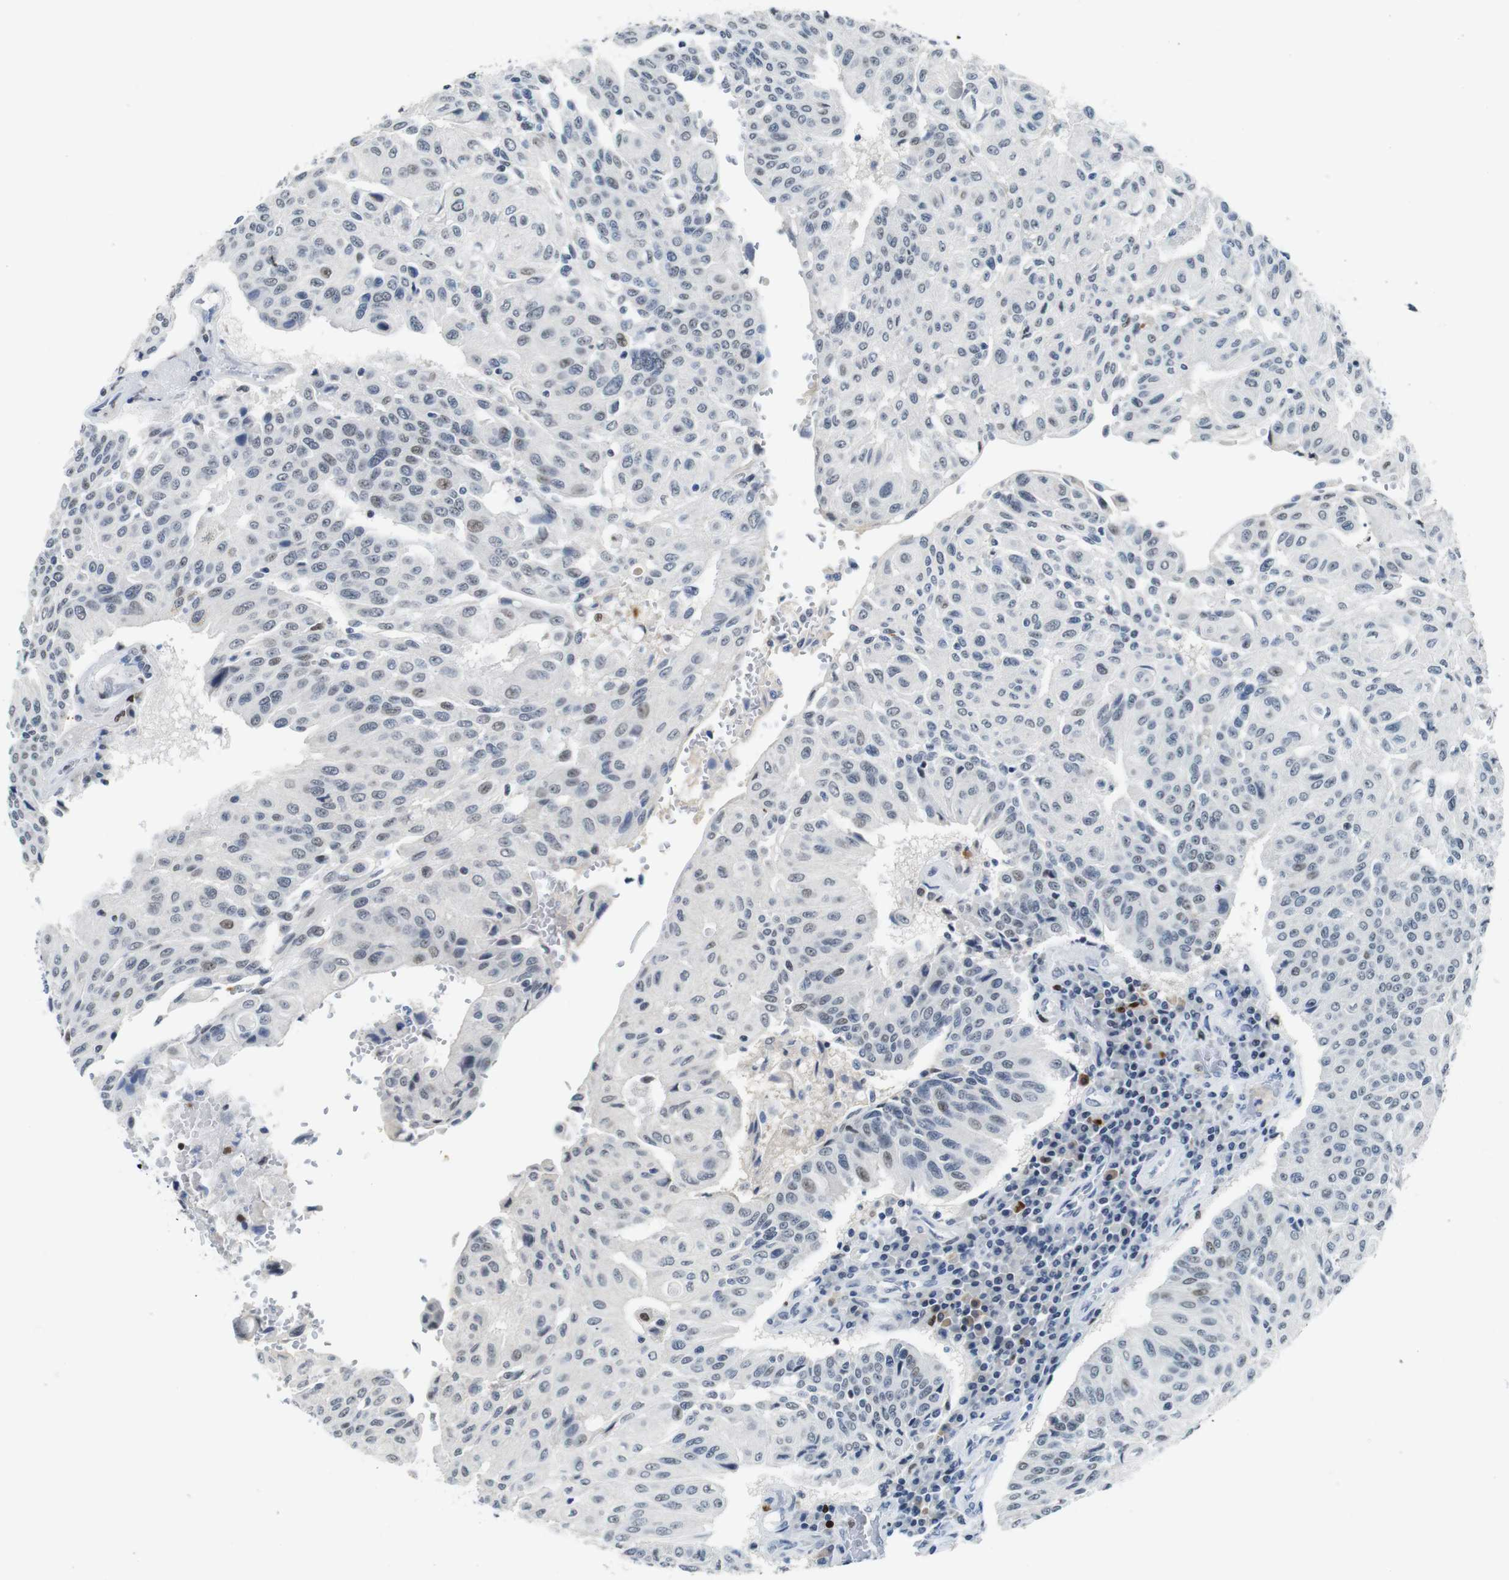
{"staining": {"intensity": "weak", "quantity": "<25%", "location": "nuclear"}, "tissue": "urothelial cancer", "cell_type": "Tumor cells", "image_type": "cancer", "snomed": [{"axis": "morphology", "description": "Urothelial carcinoma, High grade"}, {"axis": "topography", "description": "Urinary bladder"}], "caption": "High magnification brightfield microscopy of high-grade urothelial carcinoma stained with DAB (3,3'-diaminobenzidine) (brown) and counterstained with hematoxylin (blue): tumor cells show no significant staining.", "gene": "IRF8", "patient": {"sex": "male", "age": 66}}